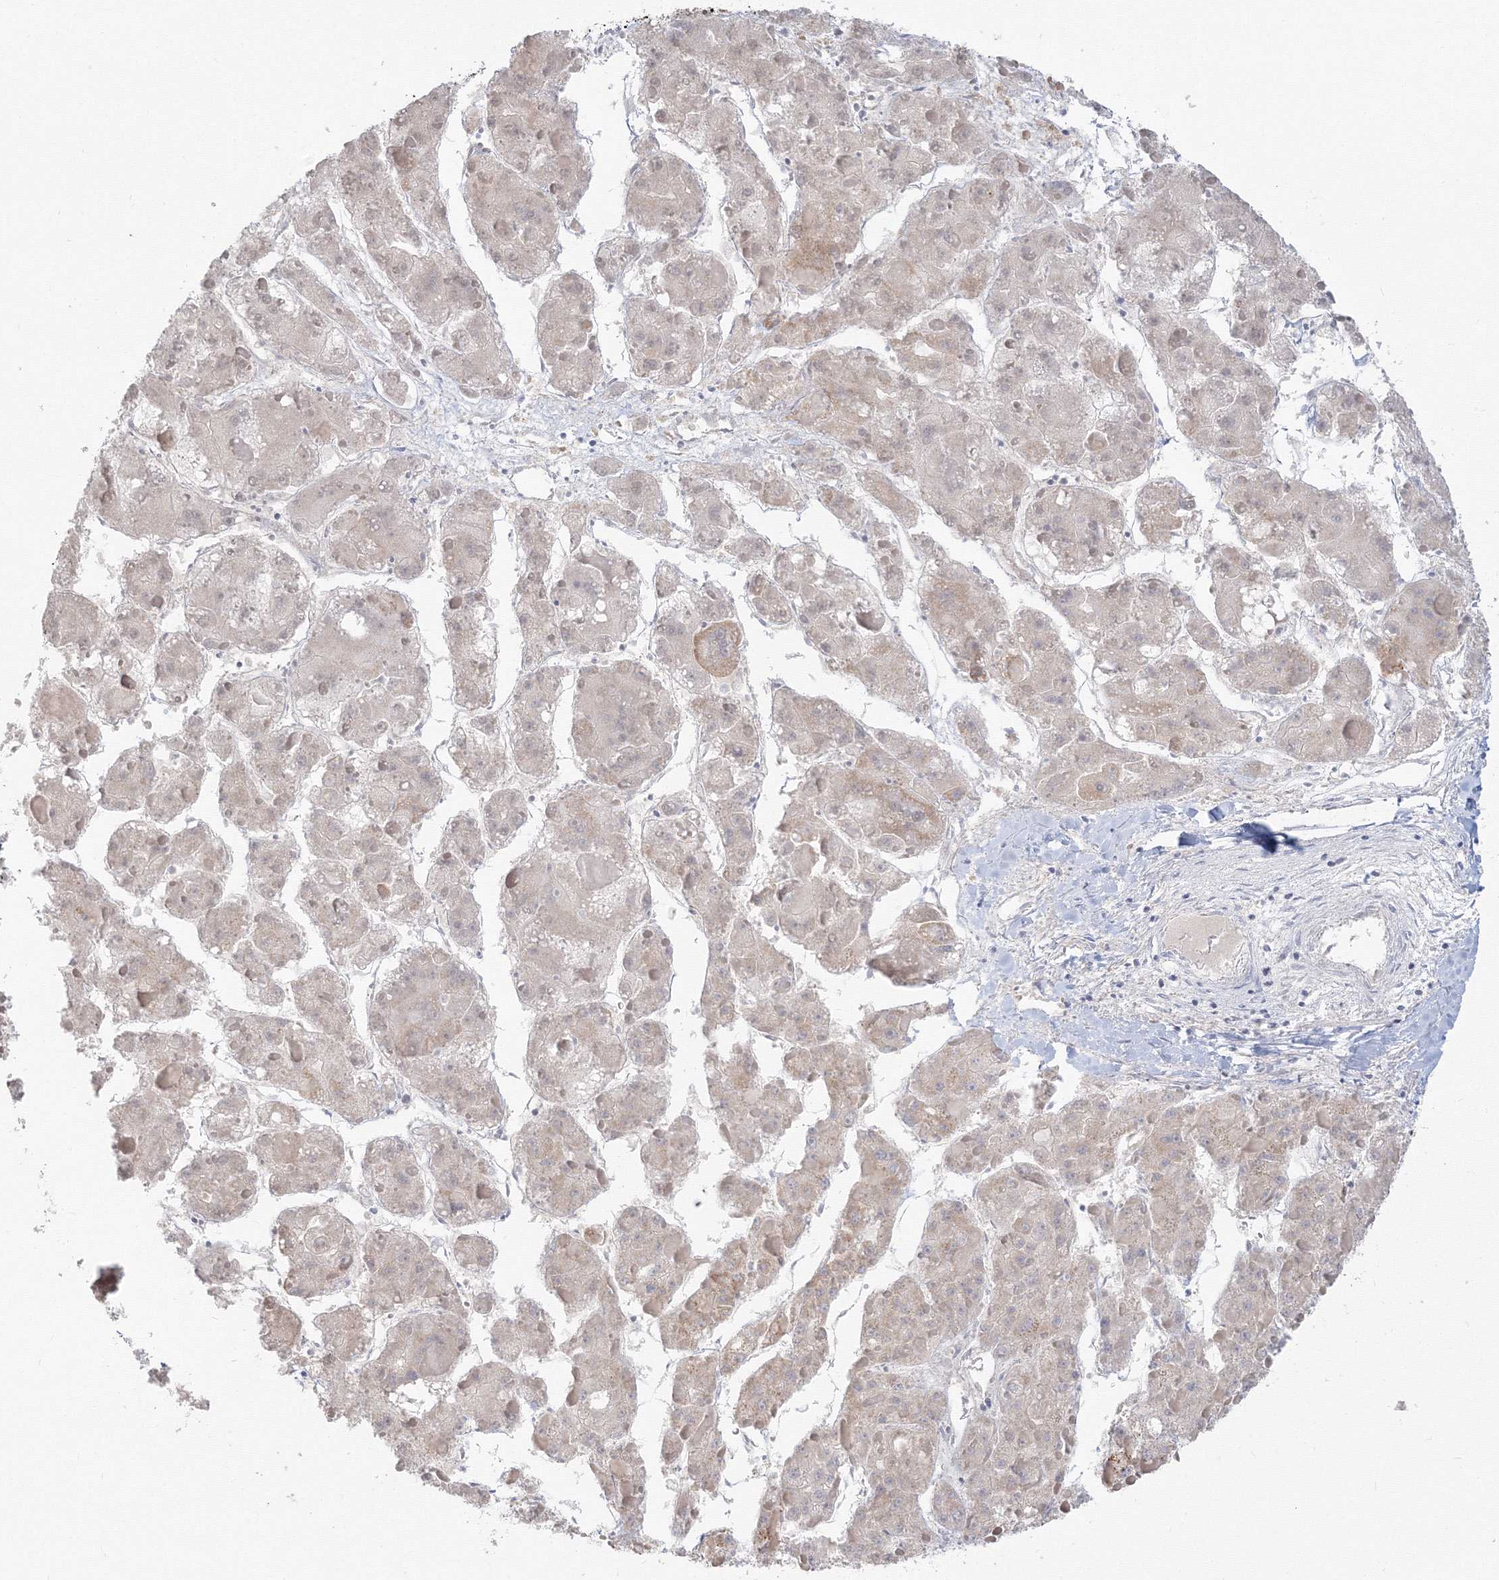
{"staining": {"intensity": "negative", "quantity": "none", "location": "none"}, "tissue": "liver cancer", "cell_type": "Tumor cells", "image_type": "cancer", "snomed": [{"axis": "morphology", "description": "Carcinoma, Hepatocellular, NOS"}, {"axis": "topography", "description": "Liver"}], "caption": "Tumor cells are negative for protein expression in human liver hepatocellular carcinoma. (DAB IHC visualized using brightfield microscopy, high magnification).", "gene": "PPP4R2", "patient": {"sex": "female", "age": 73}}